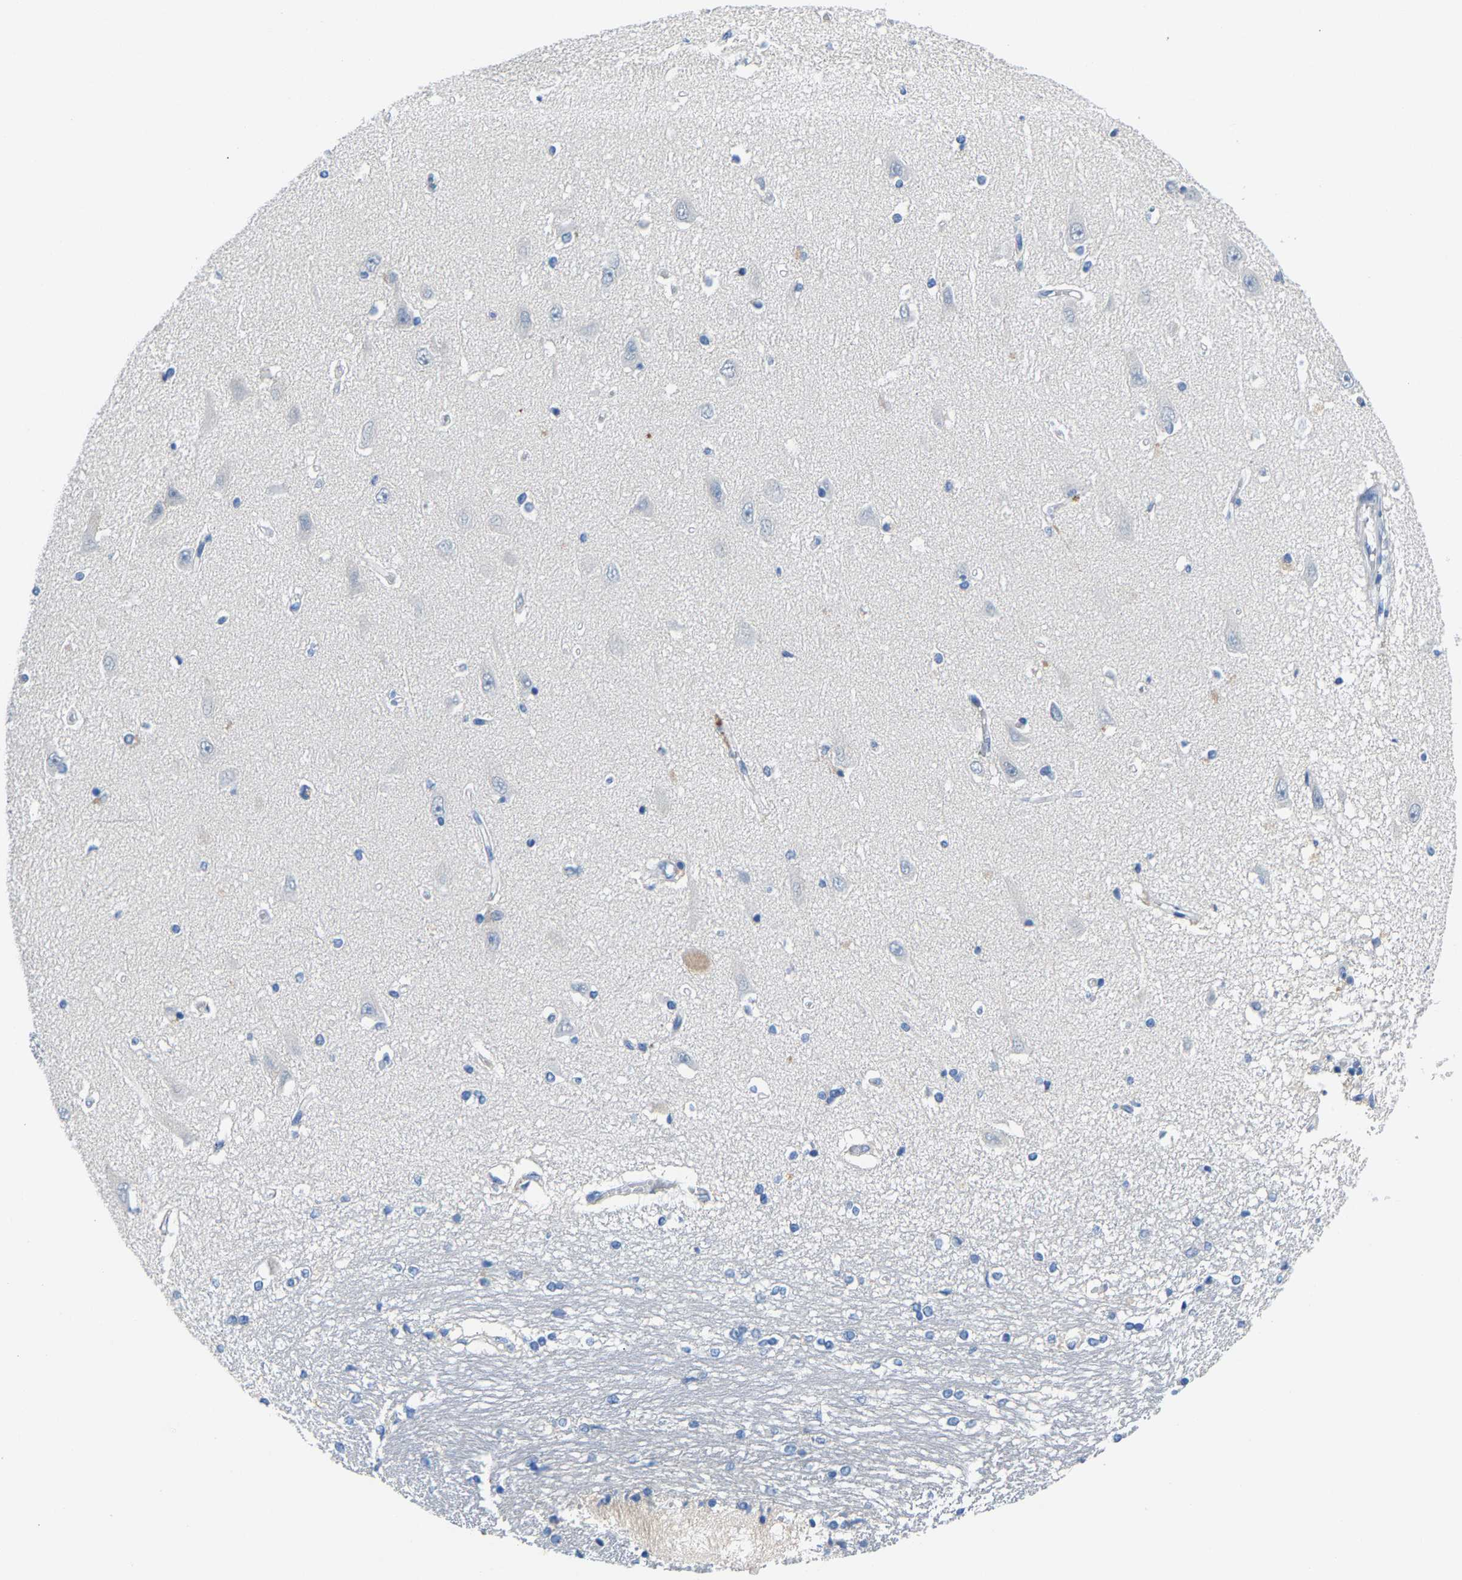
{"staining": {"intensity": "negative", "quantity": "none", "location": "none"}, "tissue": "hippocampus", "cell_type": "Glial cells", "image_type": "normal", "snomed": [{"axis": "morphology", "description": "Normal tissue, NOS"}, {"axis": "topography", "description": "Hippocampus"}], "caption": "A high-resolution micrograph shows IHC staining of benign hippocampus, which exhibits no significant expression in glial cells. (IHC, brightfield microscopy, high magnification).", "gene": "DNAAF5", "patient": {"sex": "male", "age": 45}}